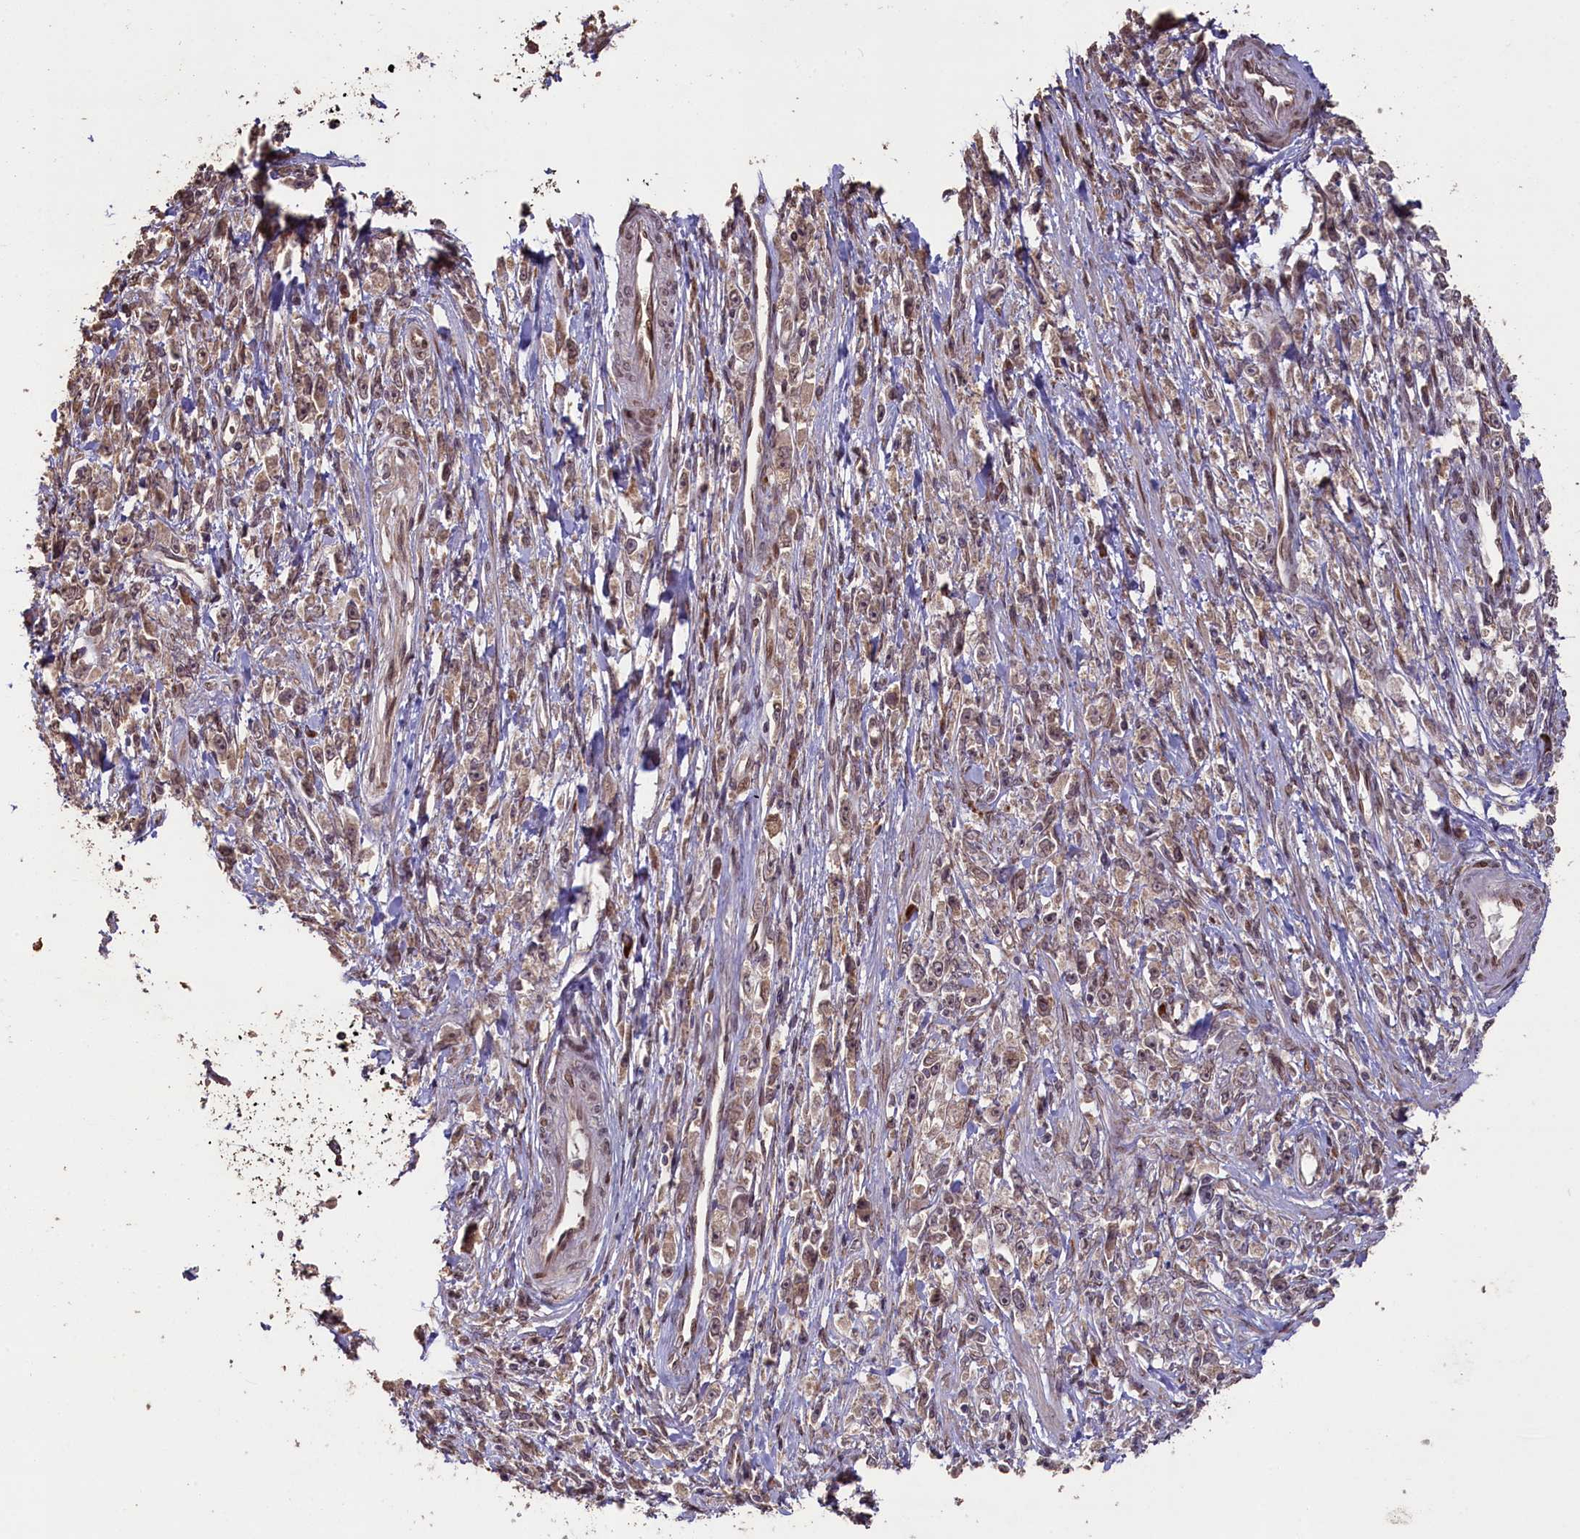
{"staining": {"intensity": "weak", "quantity": ">75%", "location": "cytoplasmic/membranous"}, "tissue": "stomach cancer", "cell_type": "Tumor cells", "image_type": "cancer", "snomed": [{"axis": "morphology", "description": "Adenocarcinoma, NOS"}, {"axis": "topography", "description": "Stomach"}], "caption": "Stomach cancer stained with a brown dye shows weak cytoplasmic/membranous positive staining in about >75% of tumor cells.", "gene": "SLC38A7", "patient": {"sex": "female", "age": 59}}